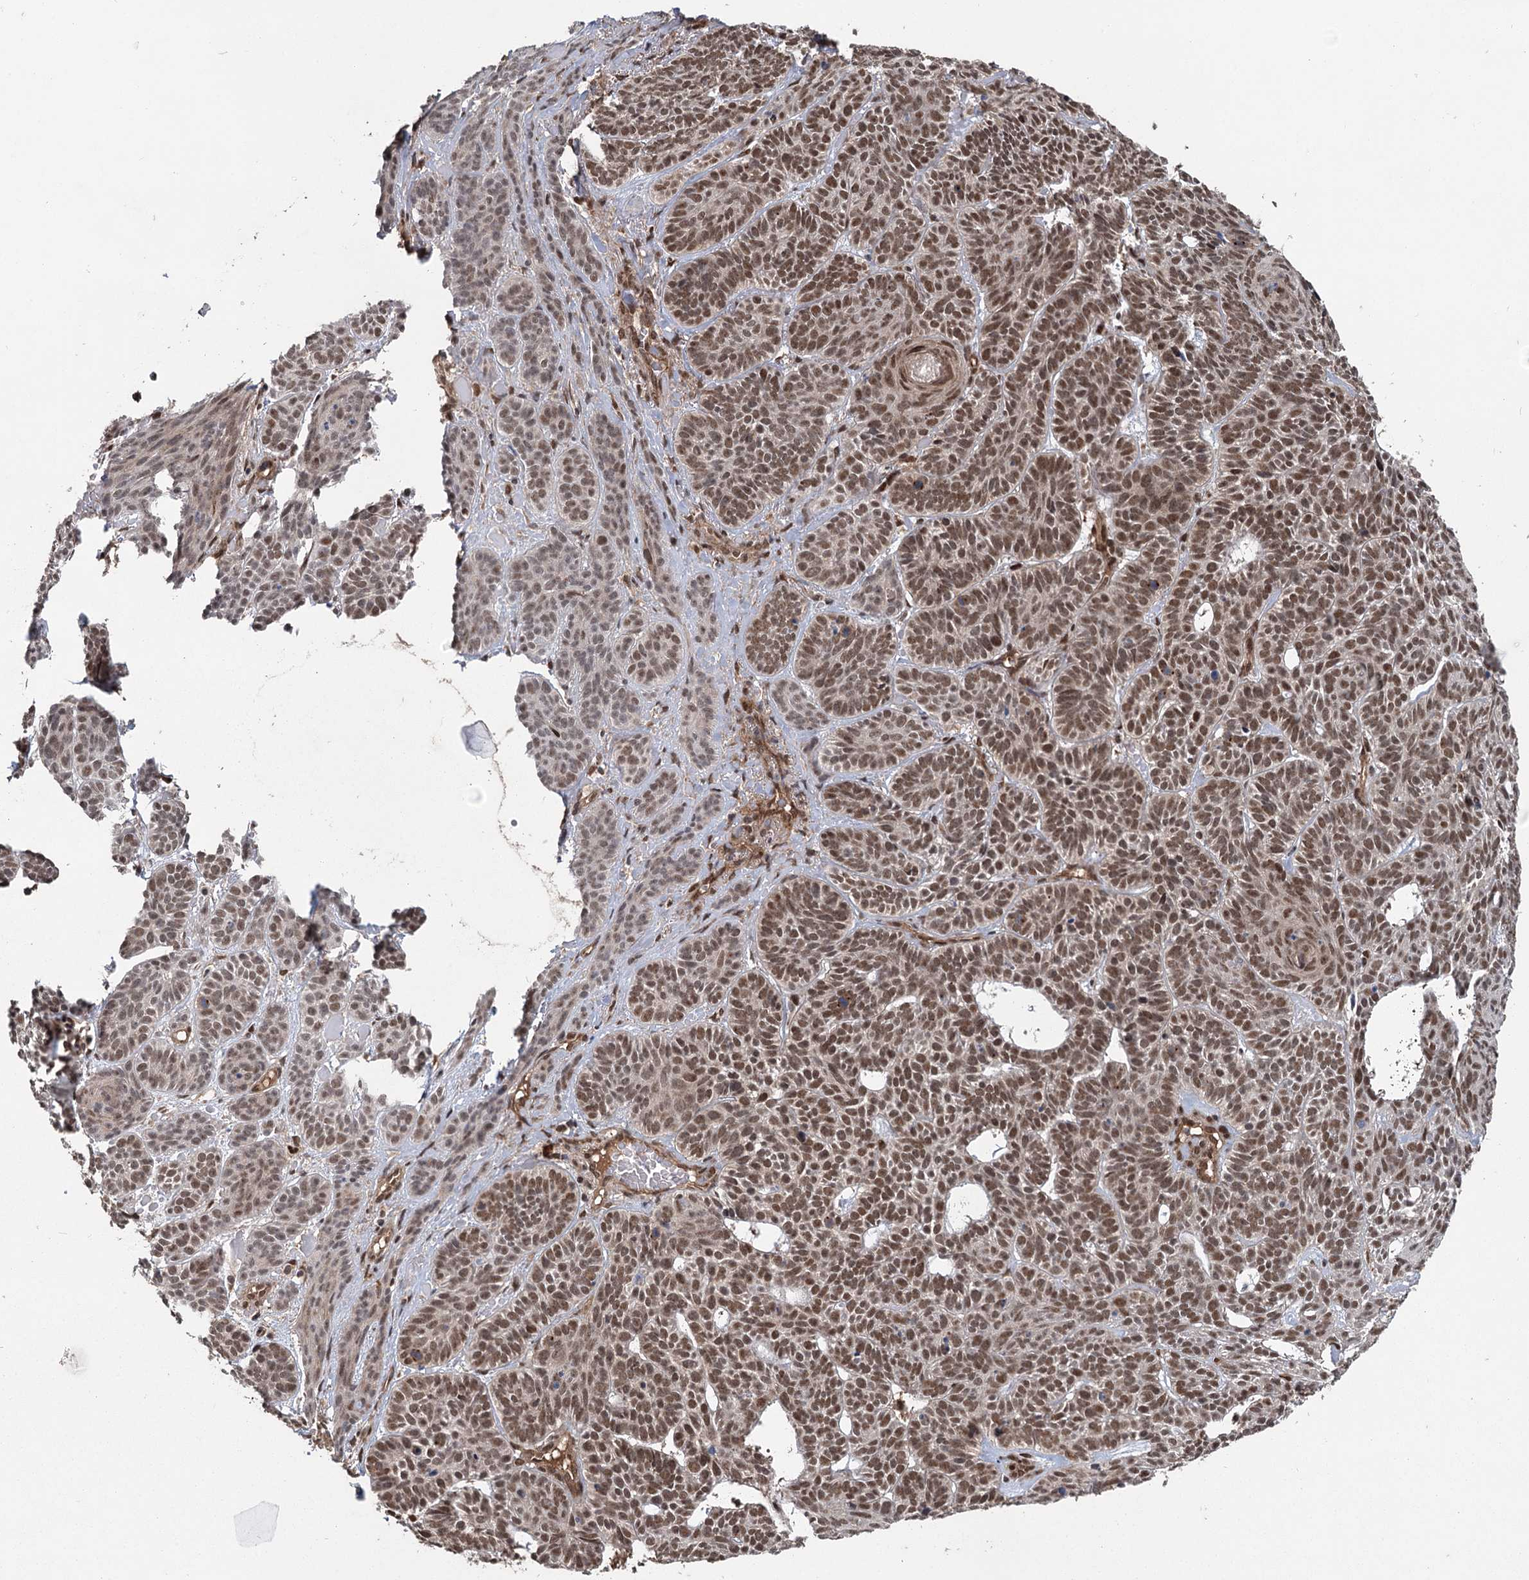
{"staining": {"intensity": "moderate", "quantity": ">75%", "location": "nuclear"}, "tissue": "skin cancer", "cell_type": "Tumor cells", "image_type": "cancer", "snomed": [{"axis": "morphology", "description": "Basal cell carcinoma"}, {"axis": "topography", "description": "Skin"}], "caption": "A micrograph of human skin basal cell carcinoma stained for a protein demonstrates moderate nuclear brown staining in tumor cells. The staining was performed using DAB (3,3'-diaminobenzidine), with brown indicating positive protein expression. Nuclei are stained blue with hematoxylin.", "gene": "MYG1", "patient": {"sex": "male", "age": 85}}